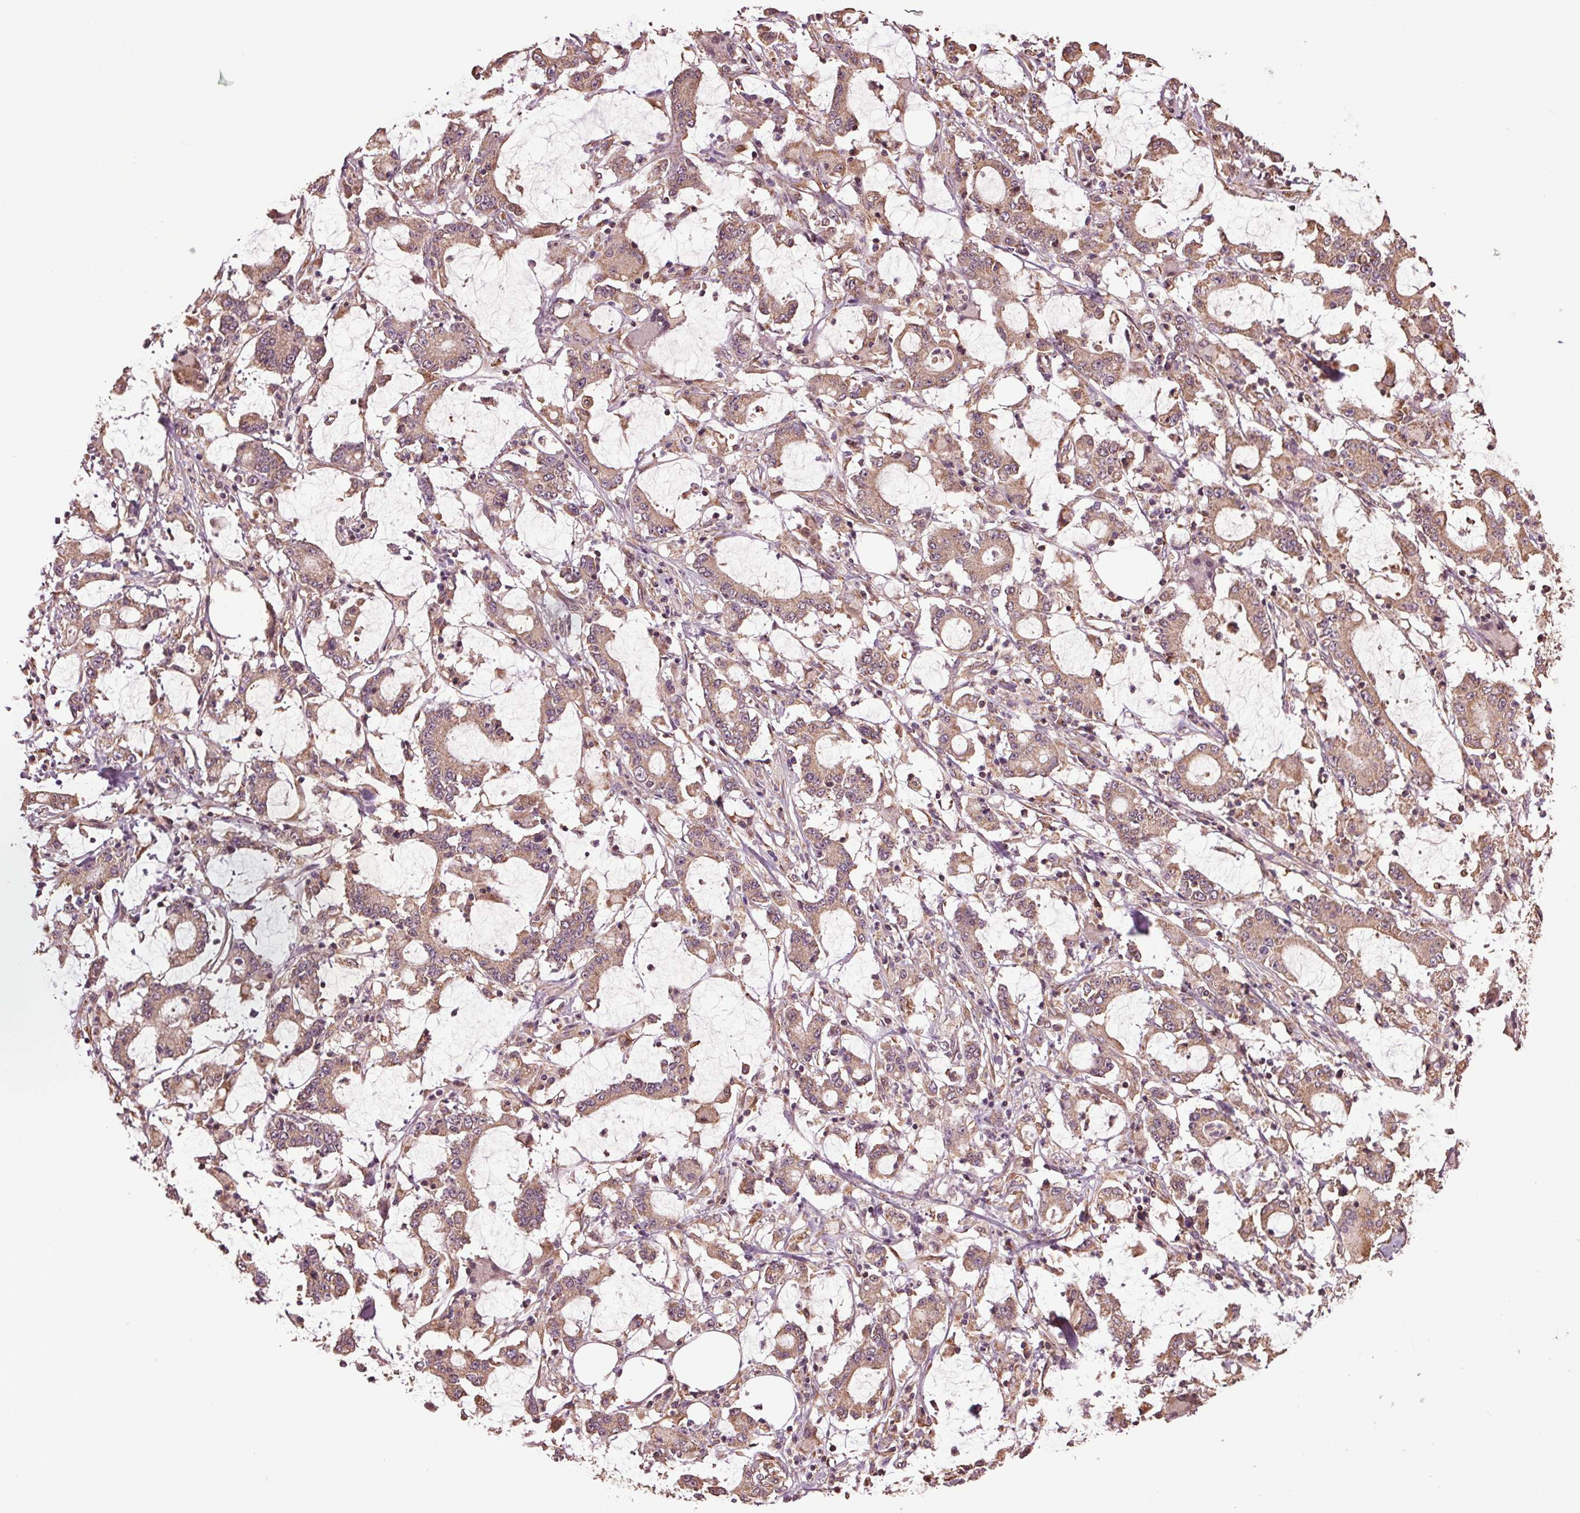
{"staining": {"intensity": "weak", "quantity": ">75%", "location": "cytoplasmic/membranous"}, "tissue": "stomach cancer", "cell_type": "Tumor cells", "image_type": "cancer", "snomed": [{"axis": "morphology", "description": "Adenocarcinoma, NOS"}, {"axis": "topography", "description": "Stomach, upper"}], "caption": "Protein staining of stomach adenocarcinoma tissue displays weak cytoplasmic/membranous staining in about >75% of tumor cells.", "gene": "RNPEP", "patient": {"sex": "male", "age": 68}}